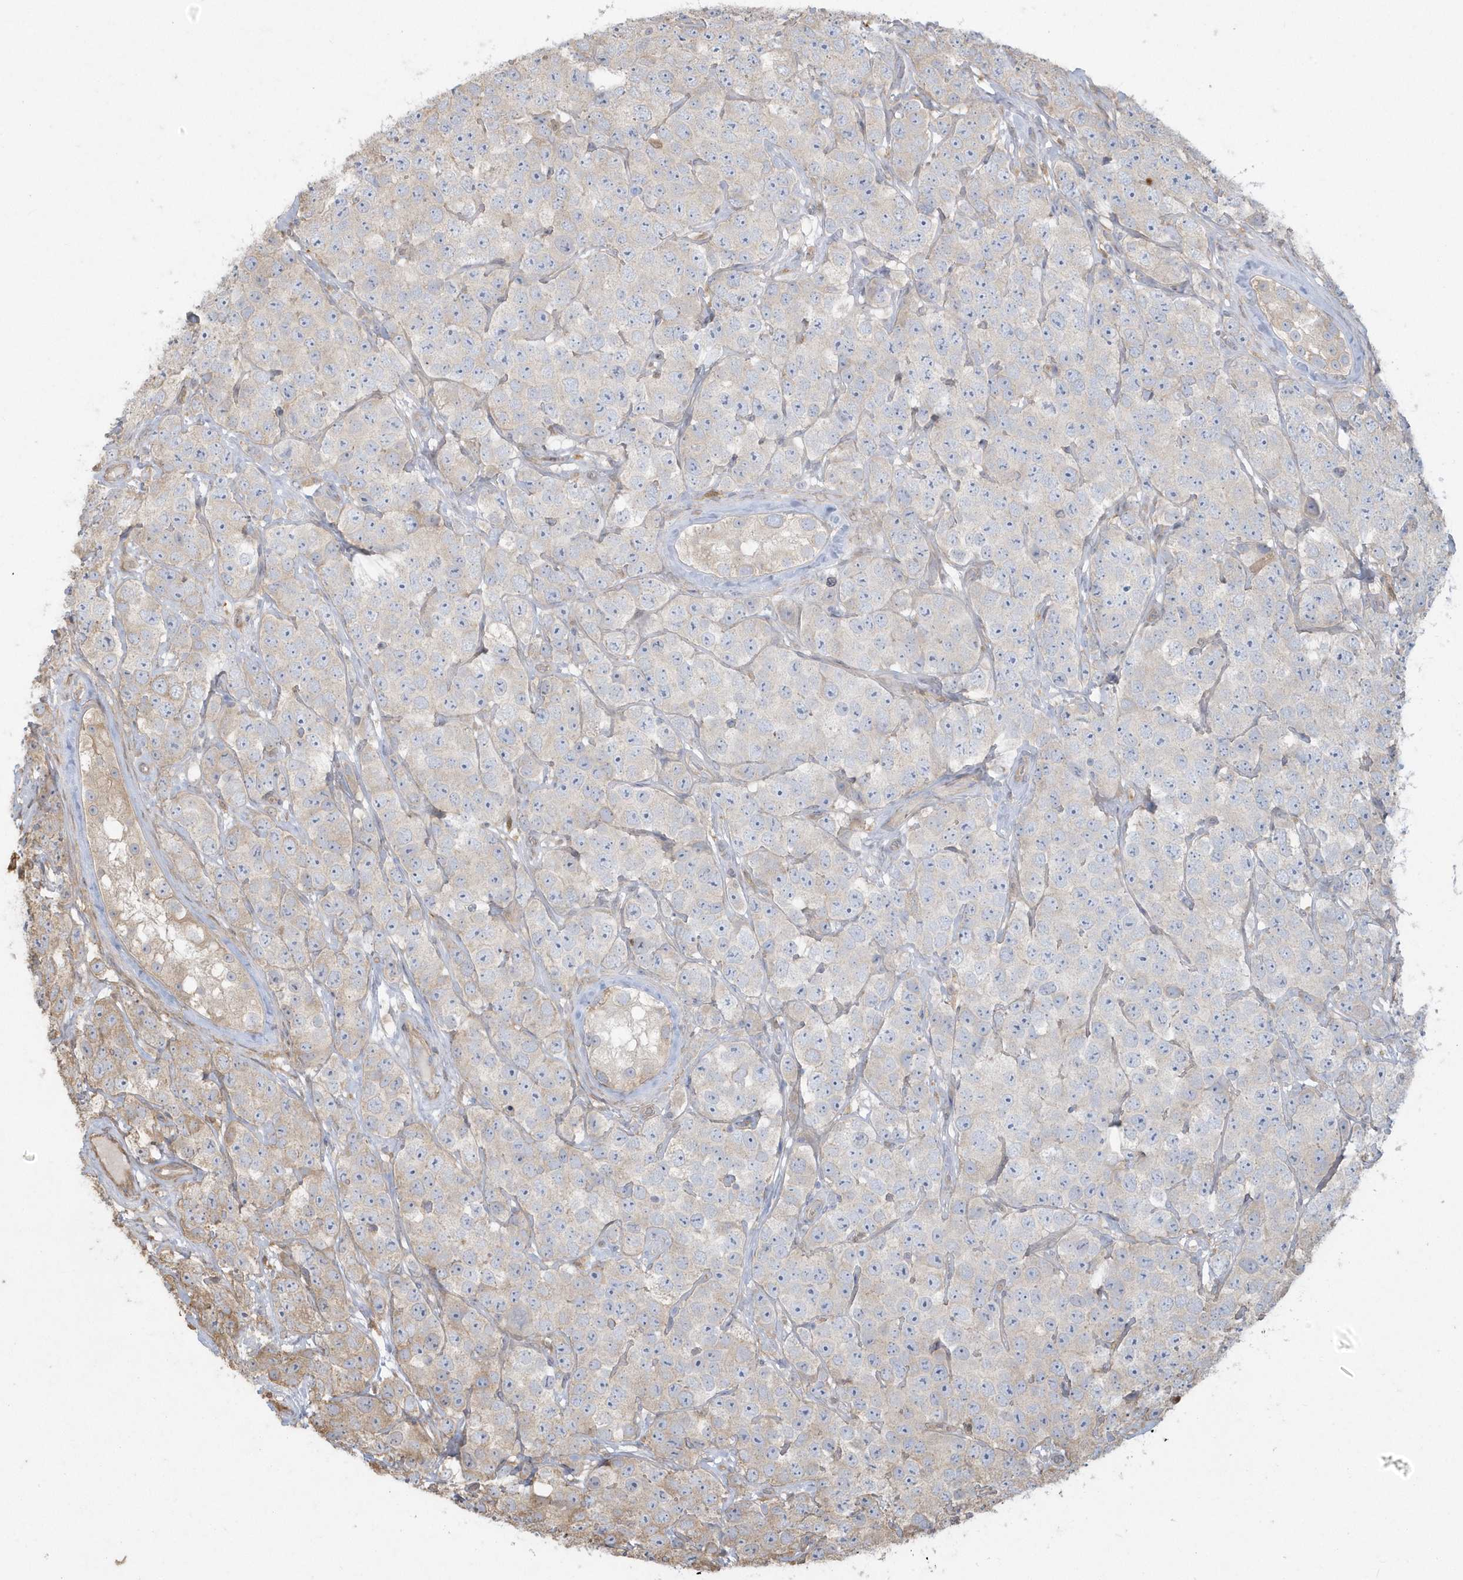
{"staining": {"intensity": "weak", "quantity": "<25%", "location": "cytoplasmic/membranous"}, "tissue": "testis cancer", "cell_type": "Tumor cells", "image_type": "cancer", "snomed": [{"axis": "morphology", "description": "Seminoma, NOS"}, {"axis": "topography", "description": "Testis"}], "caption": "Immunohistochemistry (IHC) of human testis cancer reveals no positivity in tumor cells.", "gene": "HNMT", "patient": {"sex": "male", "age": 28}}